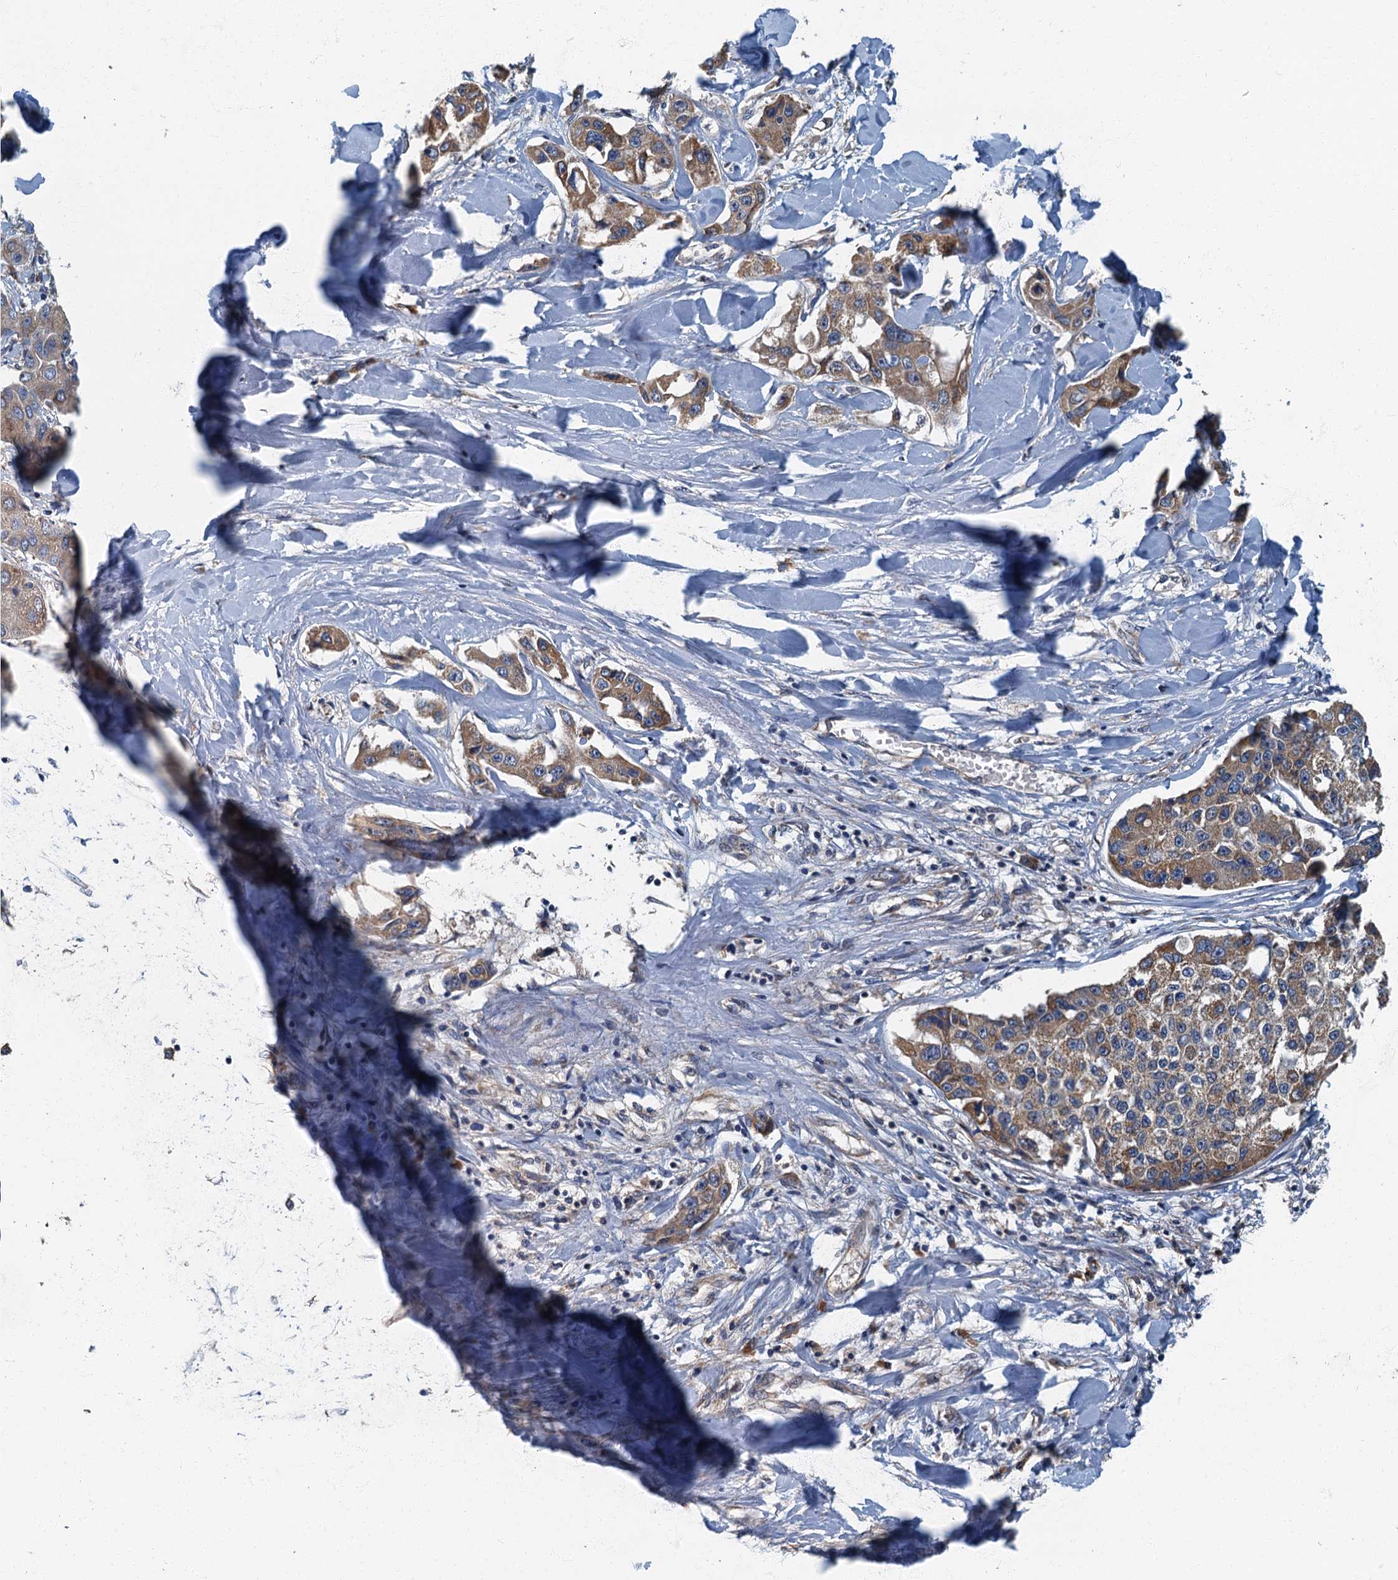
{"staining": {"intensity": "moderate", "quantity": ">75%", "location": "cytoplasmic/membranous"}, "tissue": "liver cancer", "cell_type": "Tumor cells", "image_type": "cancer", "snomed": [{"axis": "morphology", "description": "Cholangiocarcinoma"}, {"axis": "topography", "description": "Liver"}], "caption": "Liver cancer was stained to show a protein in brown. There is medium levels of moderate cytoplasmic/membranous expression in approximately >75% of tumor cells.", "gene": "DDX49", "patient": {"sex": "male", "age": 59}}